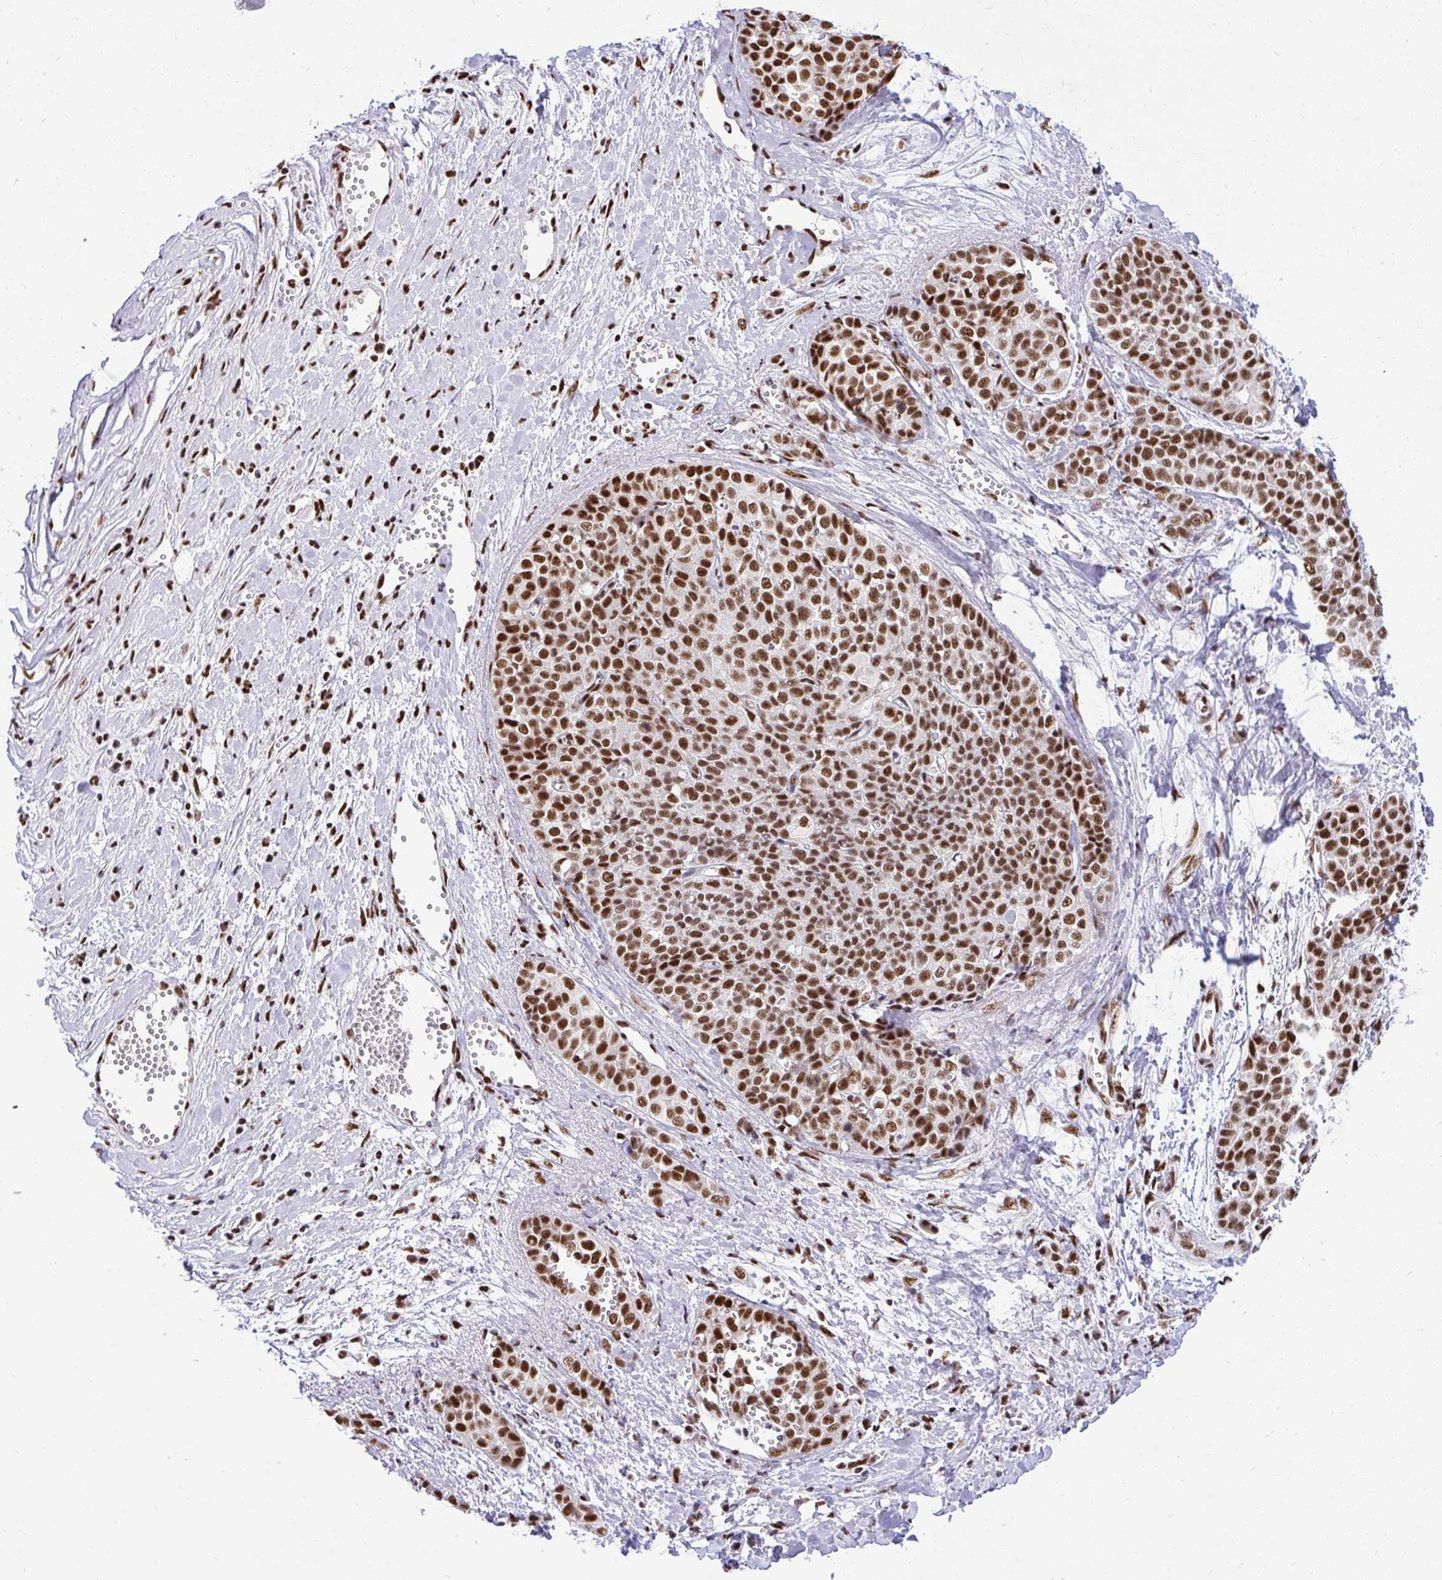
{"staining": {"intensity": "strong", "quantity": ">75%", "location": "nuclear"}, "tissue": "liver cancer", "cell_type": "Tumor cells", "image_type": "cancer", "snomed": [{"axis": "morphology", "description": "Cholangiocarcinoma"}, {"axis": "topography", "description": "Liver"}], "caption": "Immunohistochemical staining of cholangiocarcinoma (liver) demonstrates high levels of strong nuclear staining in about >75% of tumor cells. The staining was performed using DAB (3,3'-diaminobenzidine), with brown indicating positive protein expression. Nuclei are stained blue with hematoxylin.", "gene": "PRPF19", "patient": {"sex": "female", "age": 77}}